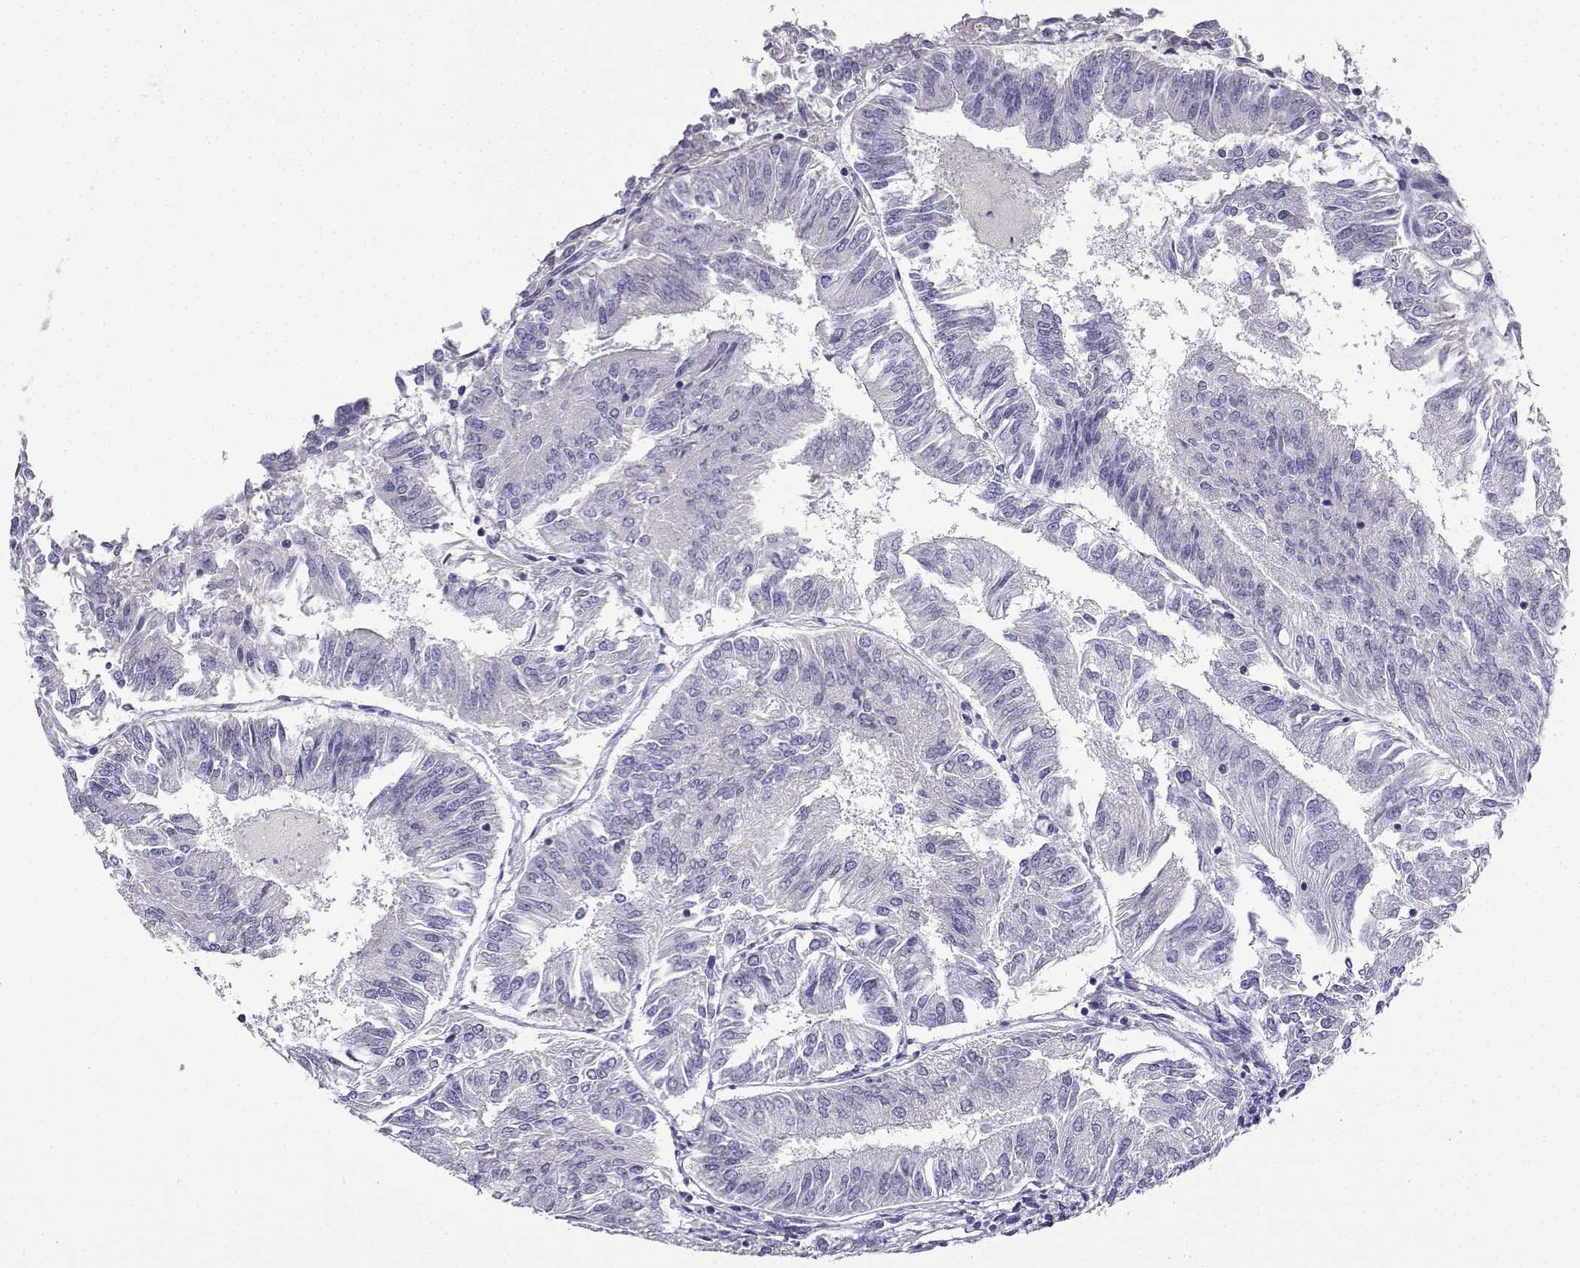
{"staining": {"intensity": "negative", "quantity": "none", "location": "none"}, "tissue": "endometrial cancer", "cell_type": "Tumor cells", "image_type": "cancer", "snomed": [{"axis": "morphology", "description": "Adenocarcinoma, NOS"}, {"axis": "topography", "description": "Endometrium"}], "caption": "Tumor cells show no significant protein staining in endometrial adenocarcinoma.", "gene": "LINGO1", "patient": {"sex": "female", "age": 58}}